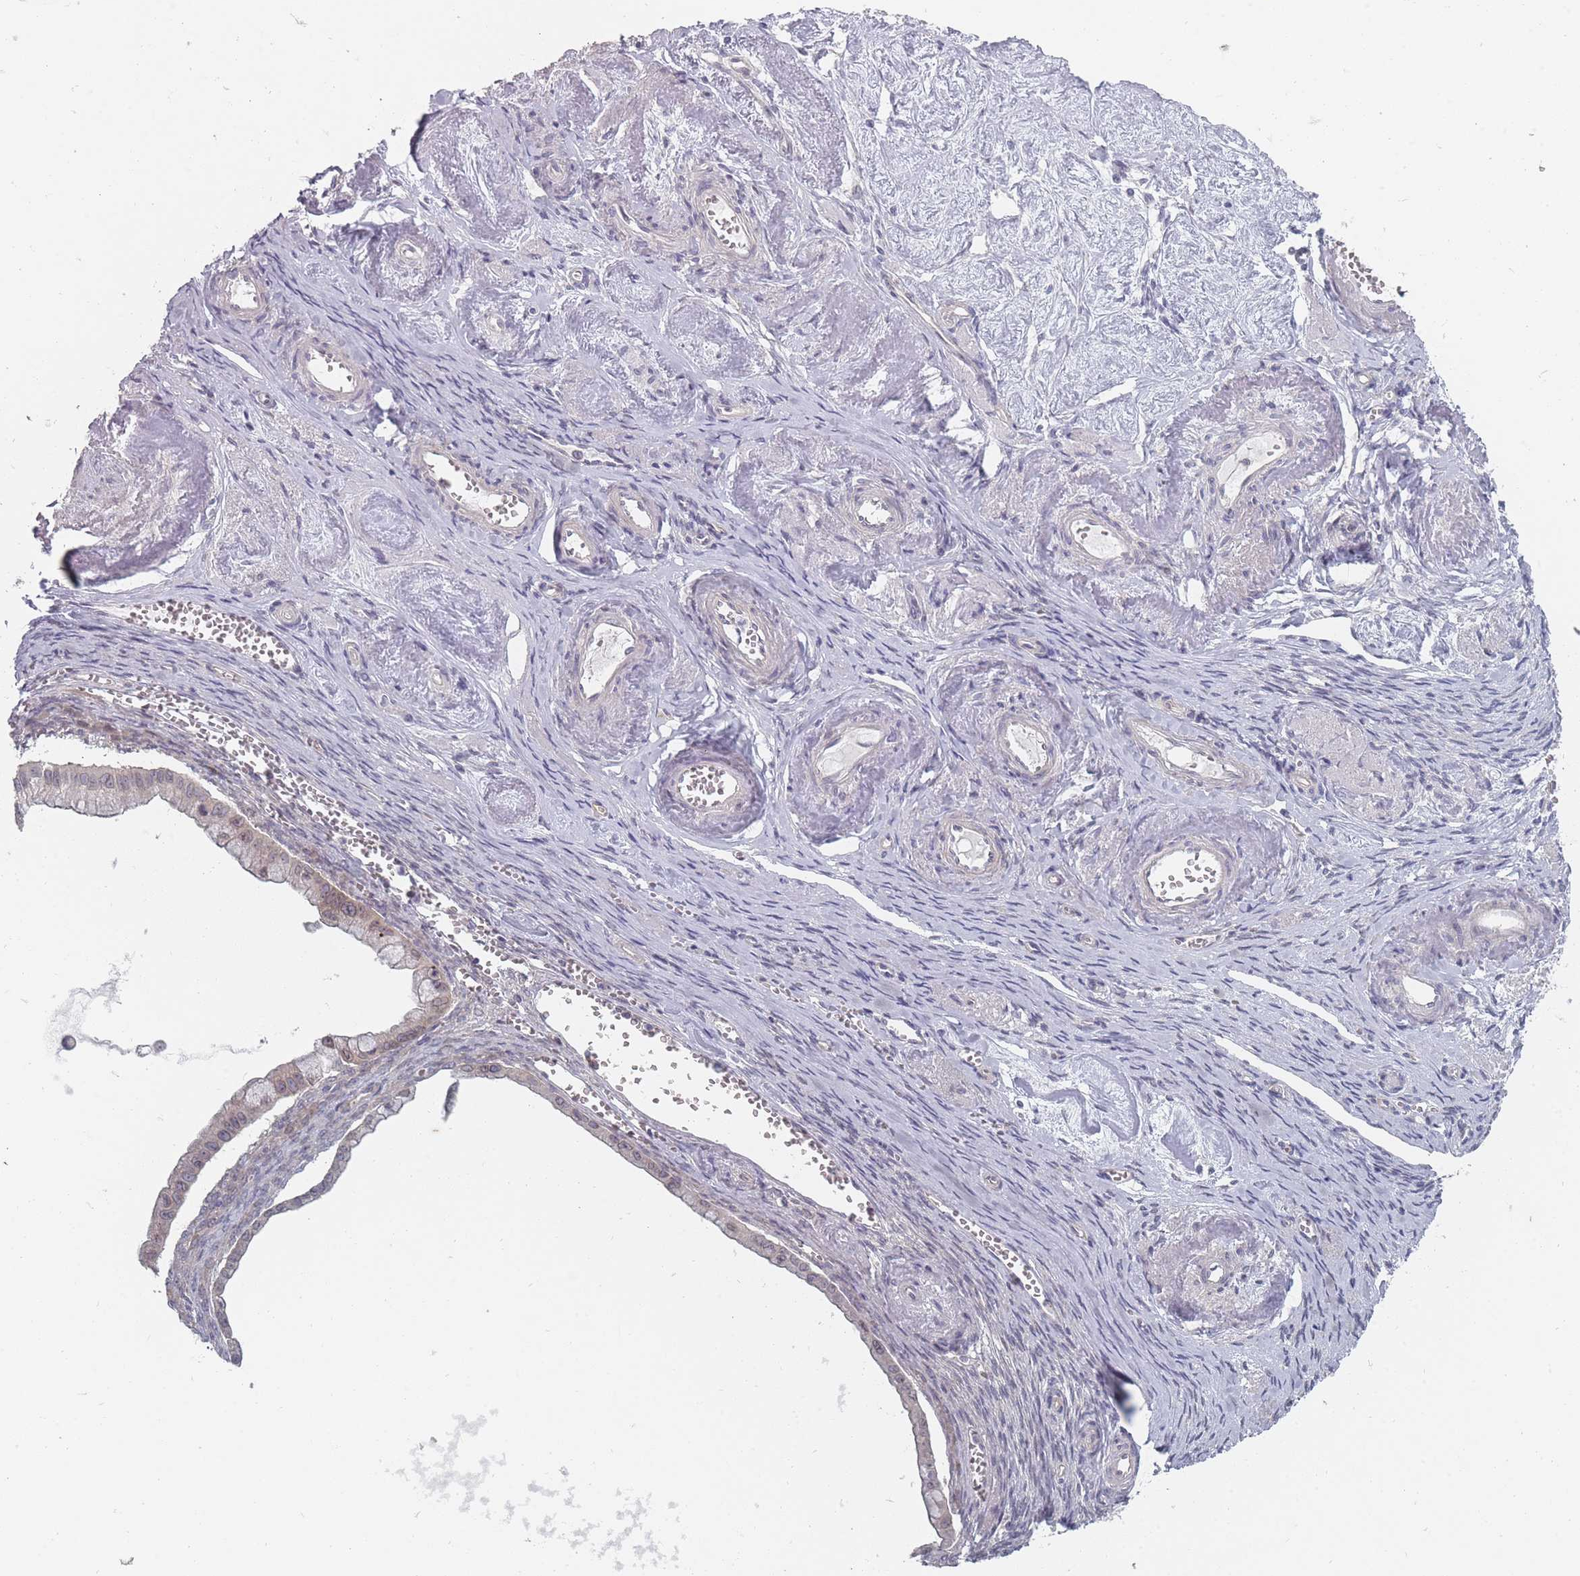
{"staining": {"intensity": "weak", "quantity": "<25%", "location": "nuclear"}, "tissue": "ovarian cancer", "cell_type": "Tumor cells", "image_type": "cancer", "snomed": [{"axis": "morphology", "description": "Cystadenocarcinoma, mucinous, NOS"}, {"axis": "topography", "description": "Ovary"}], "caption": "A photomicrograph of mucinous cystadenocarcinoma (ovarian) stained for a protein shows no brown staining in tumor cells.", "gene": "PCDH12", "patient": {"sex": "female", "age": 59}}